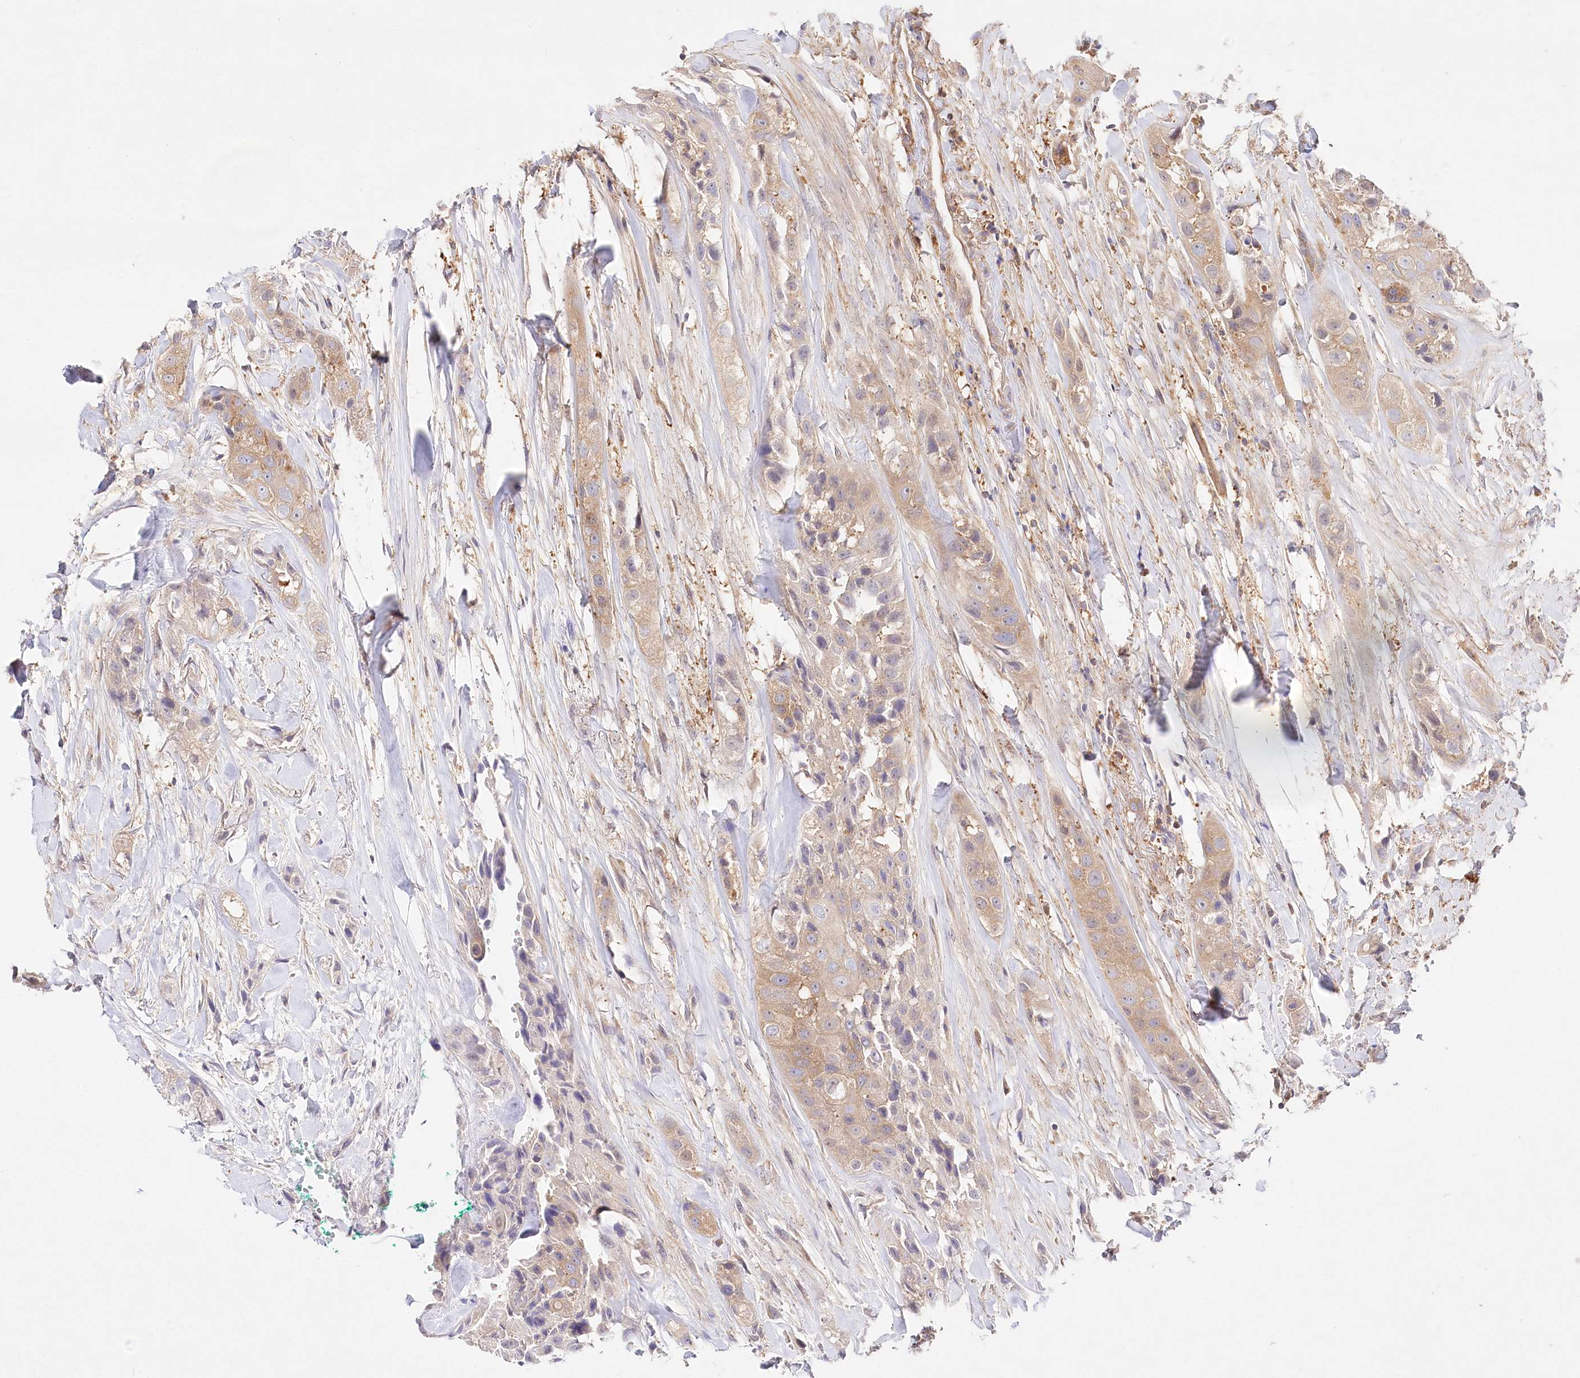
{"staining": {"intensity": "weak", "quantity": "25%-75%", "location": "cytoplasmic/membranous"}, "tissue": "head and neck cancer", "cell_type": "Tumor cells", "image_type": "cancer", "snomed": [{"axis": "morphology", "description": "Normal tissue, NOS"}, {"axis": "morphology", "description": "Squamous cell carcinoma, NOS"}, {"axis": "topography", "description": "Skeletal muscle"}, {"axis": "topography", "description": "Head-Neck"}], "caption": "This image shows head and neck squamous cell carcinoma stained with IHC to label a protein in brown. The cytoplasmic/membranous of tumor cells show weak positivity for the protein. Nuclei are counter-stained blue.", "gene": "ABRAXAS2", "patient": {"sex": "male", "age": 51}}